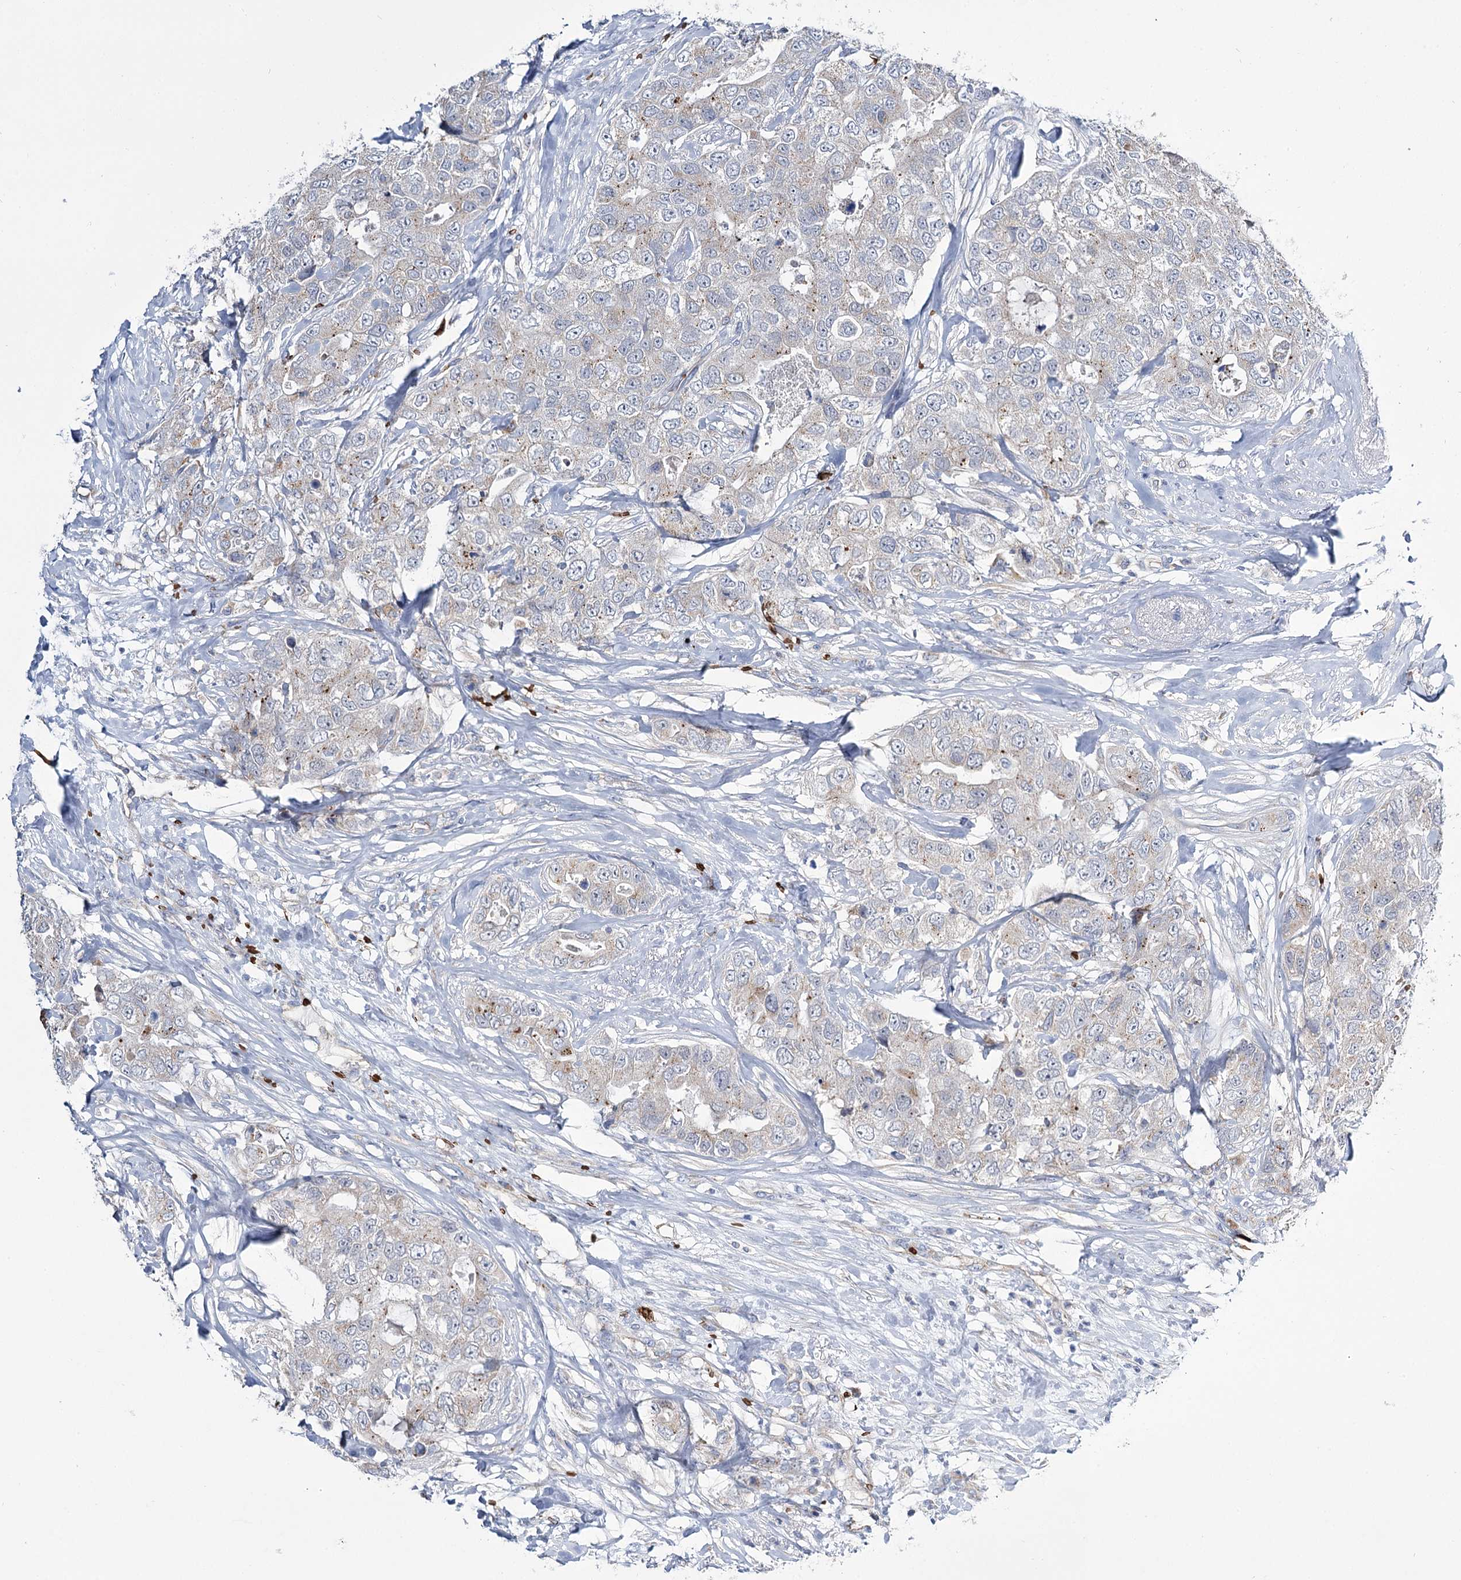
{"staining": {"intensity": "weak", "quantity": "<25%", "location": "cytoplasmic/membranous"}, "tissue": "breast cancer", "cell_type": "Tumor cells", "image_type": "cancer", "snomed": [{"axis": "morphology", "description": "Duct carcinoma"}, {"axis": "topography", "description": "Breast"}], "caption": "A high-resolution photomicrograph shows immunohistochemistry (IHC) staining of invasive ductal carcinoma (breast), which shows no significant positivity in tumor cells.", "gene": "GBF1", "patient": {"sex": "female", "age": 62}}